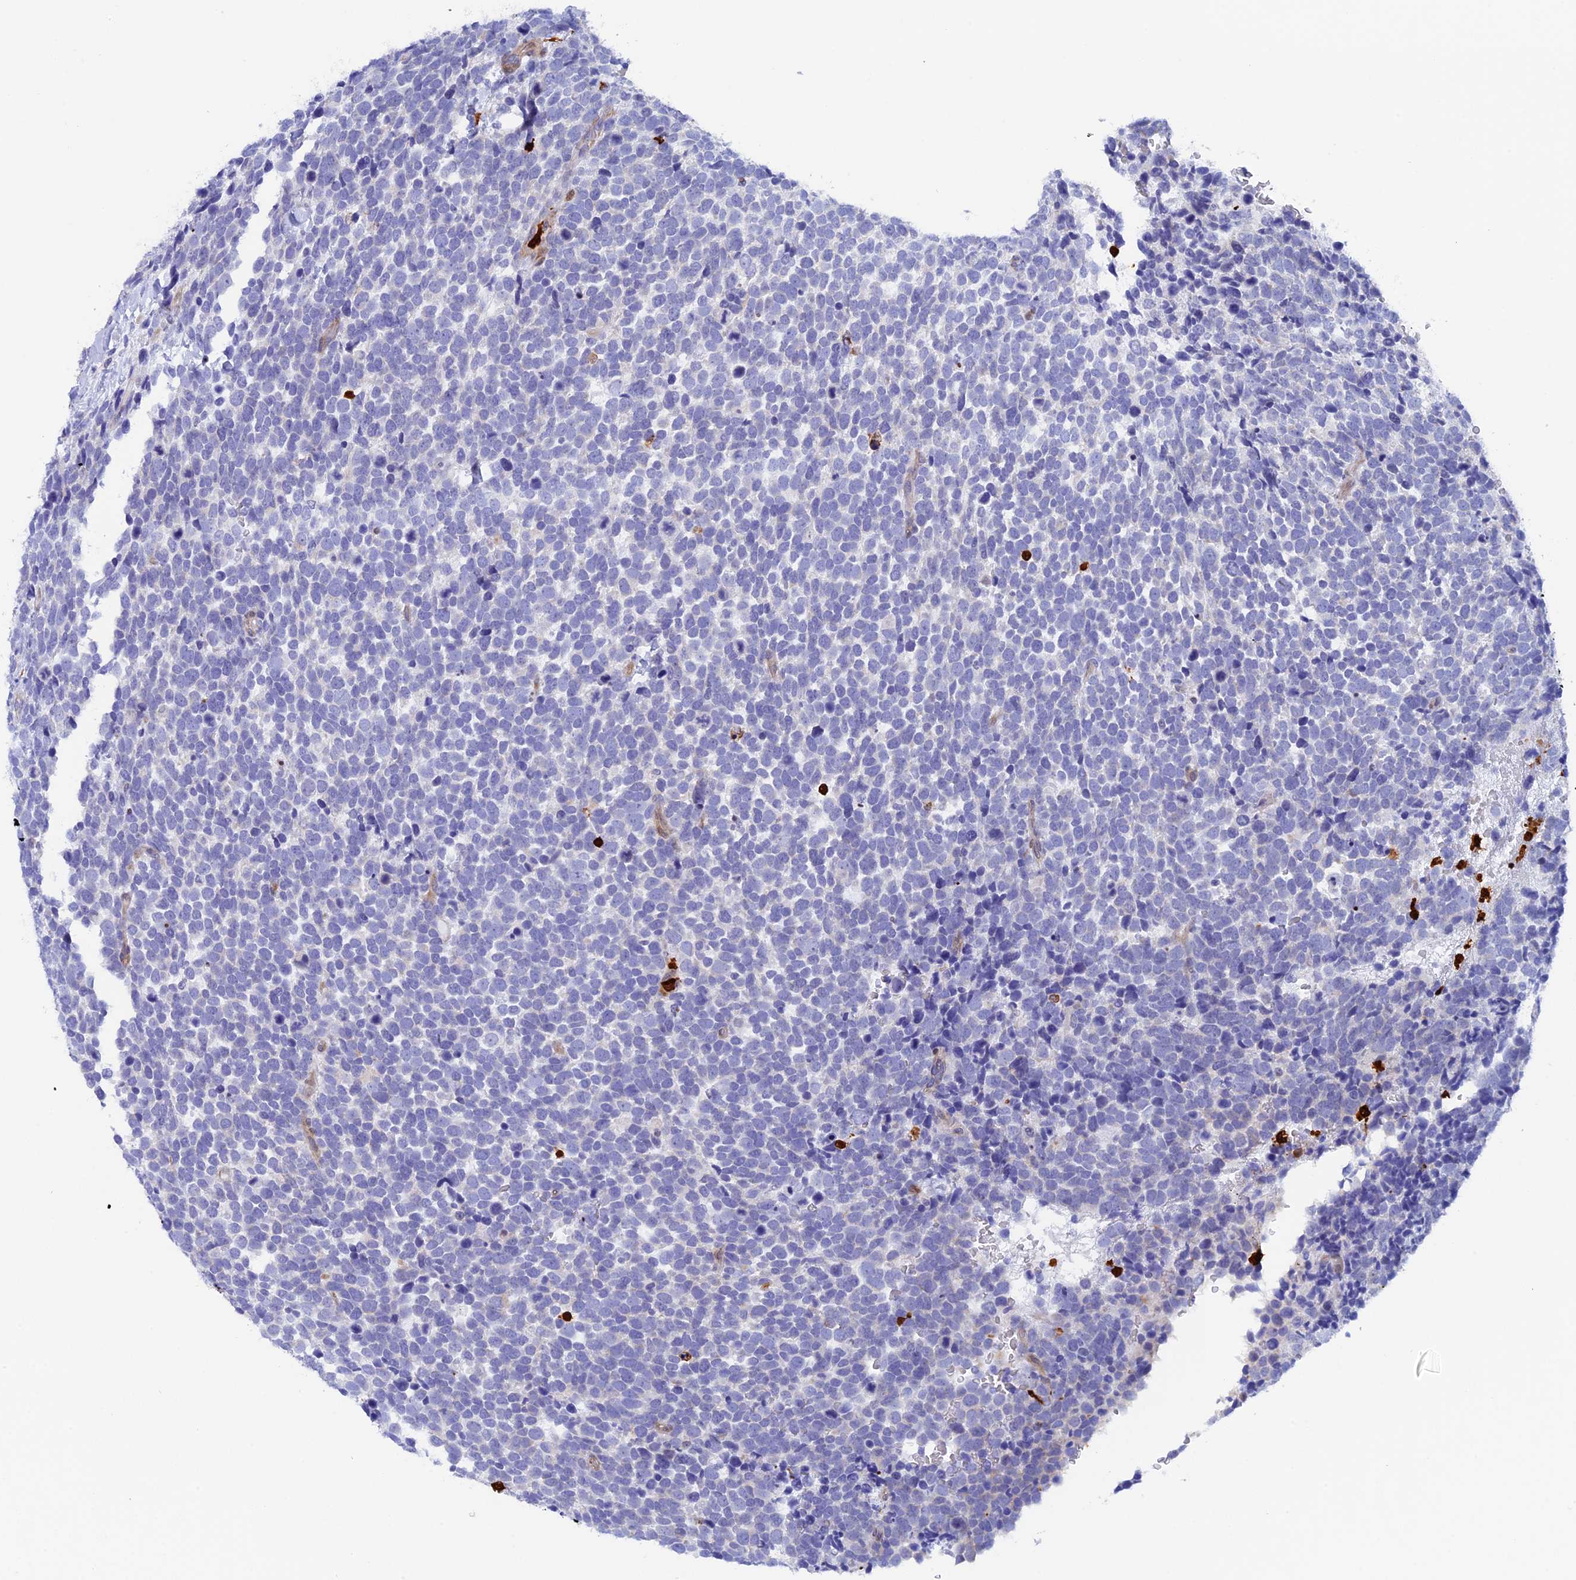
{"staining": {"intensity": "negative", "quantity": "none", "location": "none"}, "tissue": "urothelial cancer", "cell_type": "Tumor cells", "image_type": "cancer", "snomed": [{"axis": "morphology", "description": "Urothelial carcinoma, High grade"}, {"axis": "topography", "description": "Urinary bladder"}], "caption": "Human urothelial cancer stained for a protein using immunohistochemistry (IHC) shows no positivity in tumor cells.", "gene": "SLC26A1", "patient": {"sex": "female", "age": 82}}